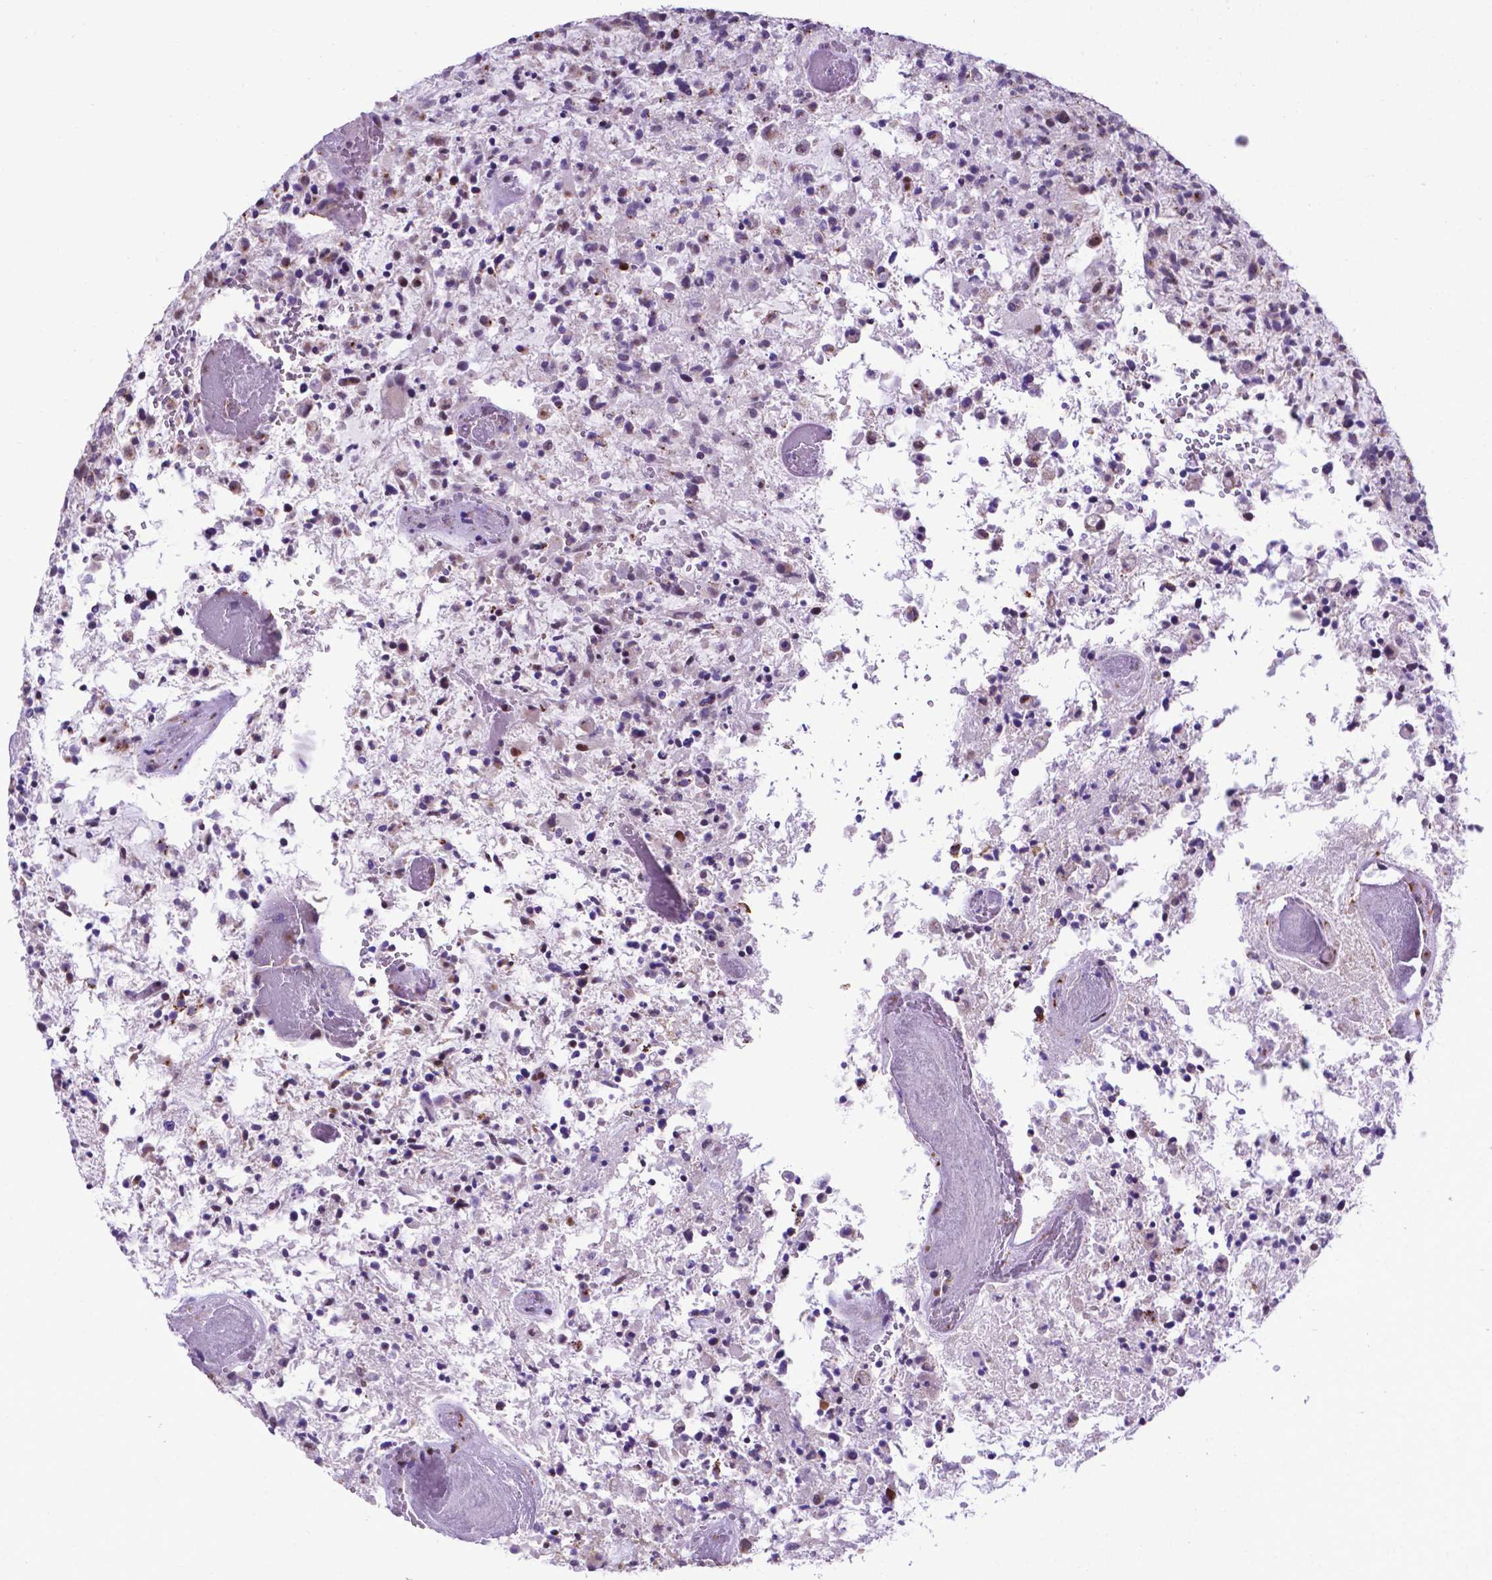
{"staining": {"intensity": "moderate", "quantity": "25%-75%", "location": "nuclear"}, "tissue": "glioma", "cell_type": "Tumor cells", "image_type": "cancer", "snomed": [{"axis": "morphology", "description": "Glioma, malignant, High grade"}, {"axis": "topography", "description": "Brain"}], "caption": "Tumor cells demonstrate medium levels of moderate nuclear staining in approximately 25%-75% of cells in human malignant high-grade glioma. The protein is stained brown, and the nuclei are stained in blue (DAB IHC with brightfield microscopy, high magnification).", "gene": "MRPL10", "patient": {"sex": "female", "age": 71}}